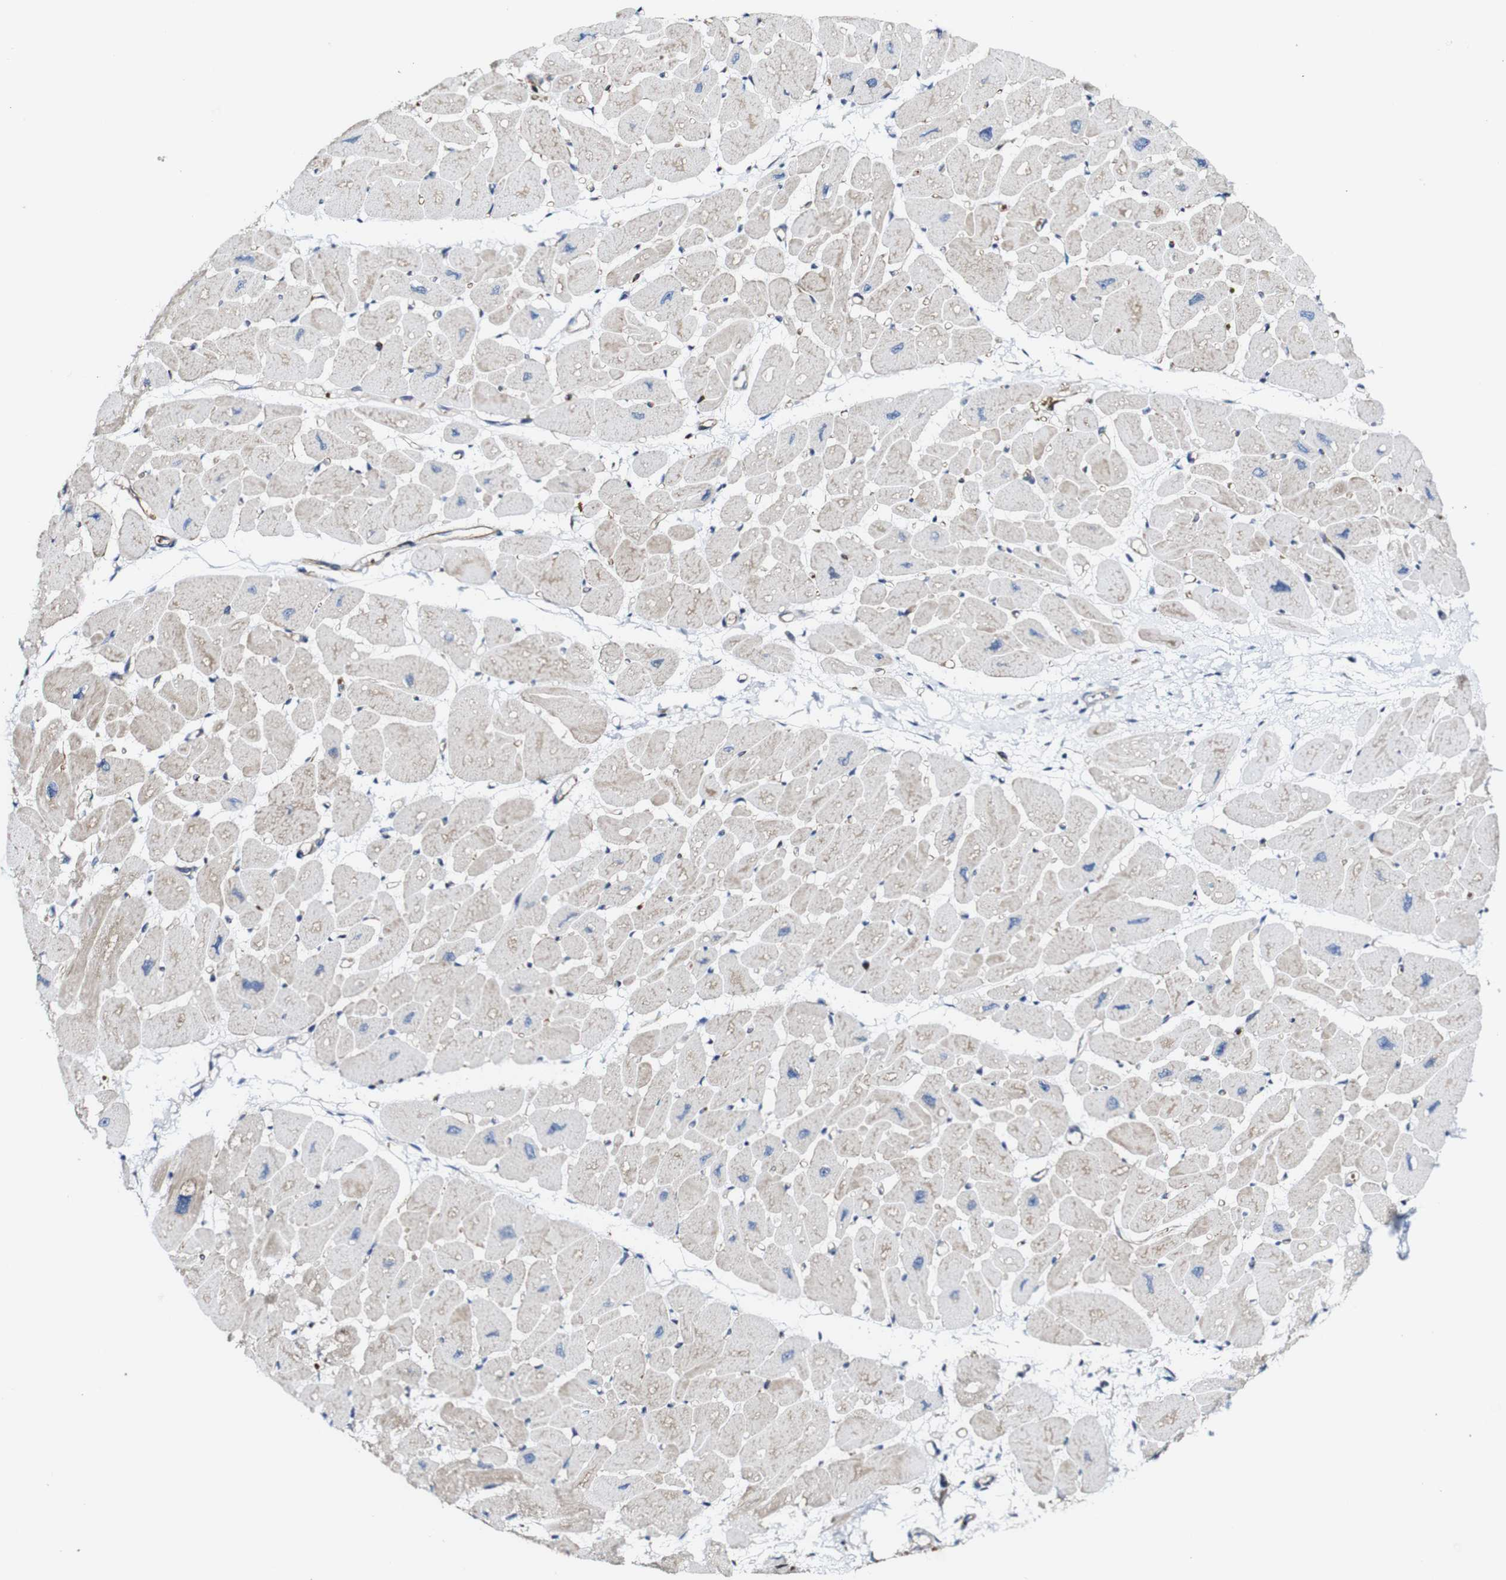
{"staining": {"intensity": "weak", "quantity": ">75%", "location": "cytoplasmic/membranous"}, "tissue": "heart muscle", "cell_type": "Cardiomyocytes", "image_type": "normal", "snomed": [{"axis": "morphology", "description": "Normal tissue, NOS"}, {"axis": "topography", "description": "Heart"}], "caption": "This is an image of immunohistochemistry (IHC) staining of normal heart muscle, which shows weak expression in the cytoplasmic/membranous of cardiomyocytes.", "gene": "JAK2", "patient": {"sex": "female", "age": 54}}